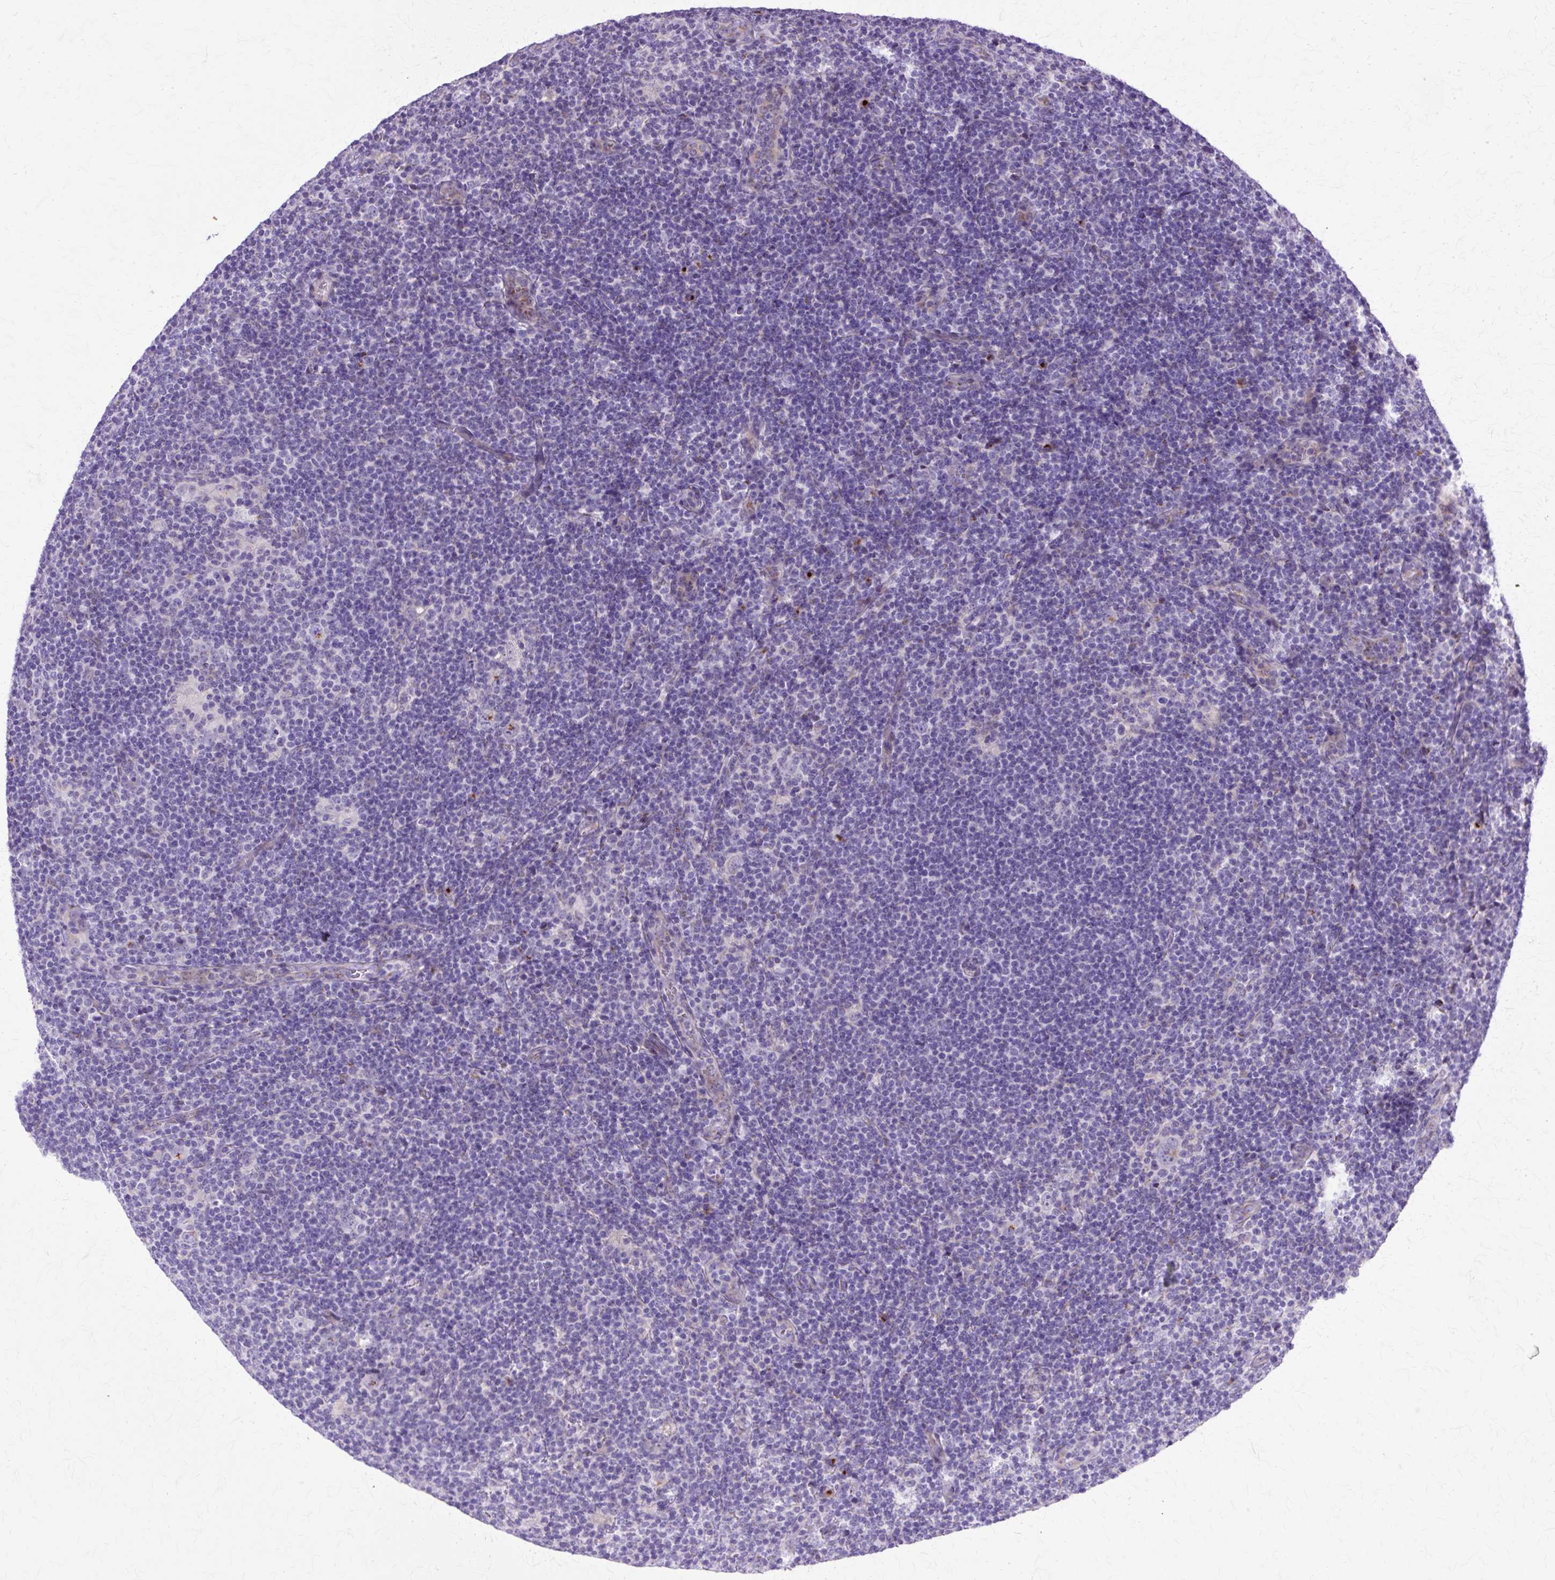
{"staining": {"intensity": "negative", "quantity": "none", "location": "none"}, "tissue": "lymphoma", "cell_type": "Tumor cells", "image_type": "cancer", "snomed": [{"axis": "morphology", "description": "Hodgkin's disease, NOS"}, {"axis": "topography", "description": "Lymph node"}], "caption": "Histopathology image shows no significant protein positivity in tumor cells of lymphoma.", "gene": "TBC1D3G", "patient": {"sex": "female", "age": 57}}